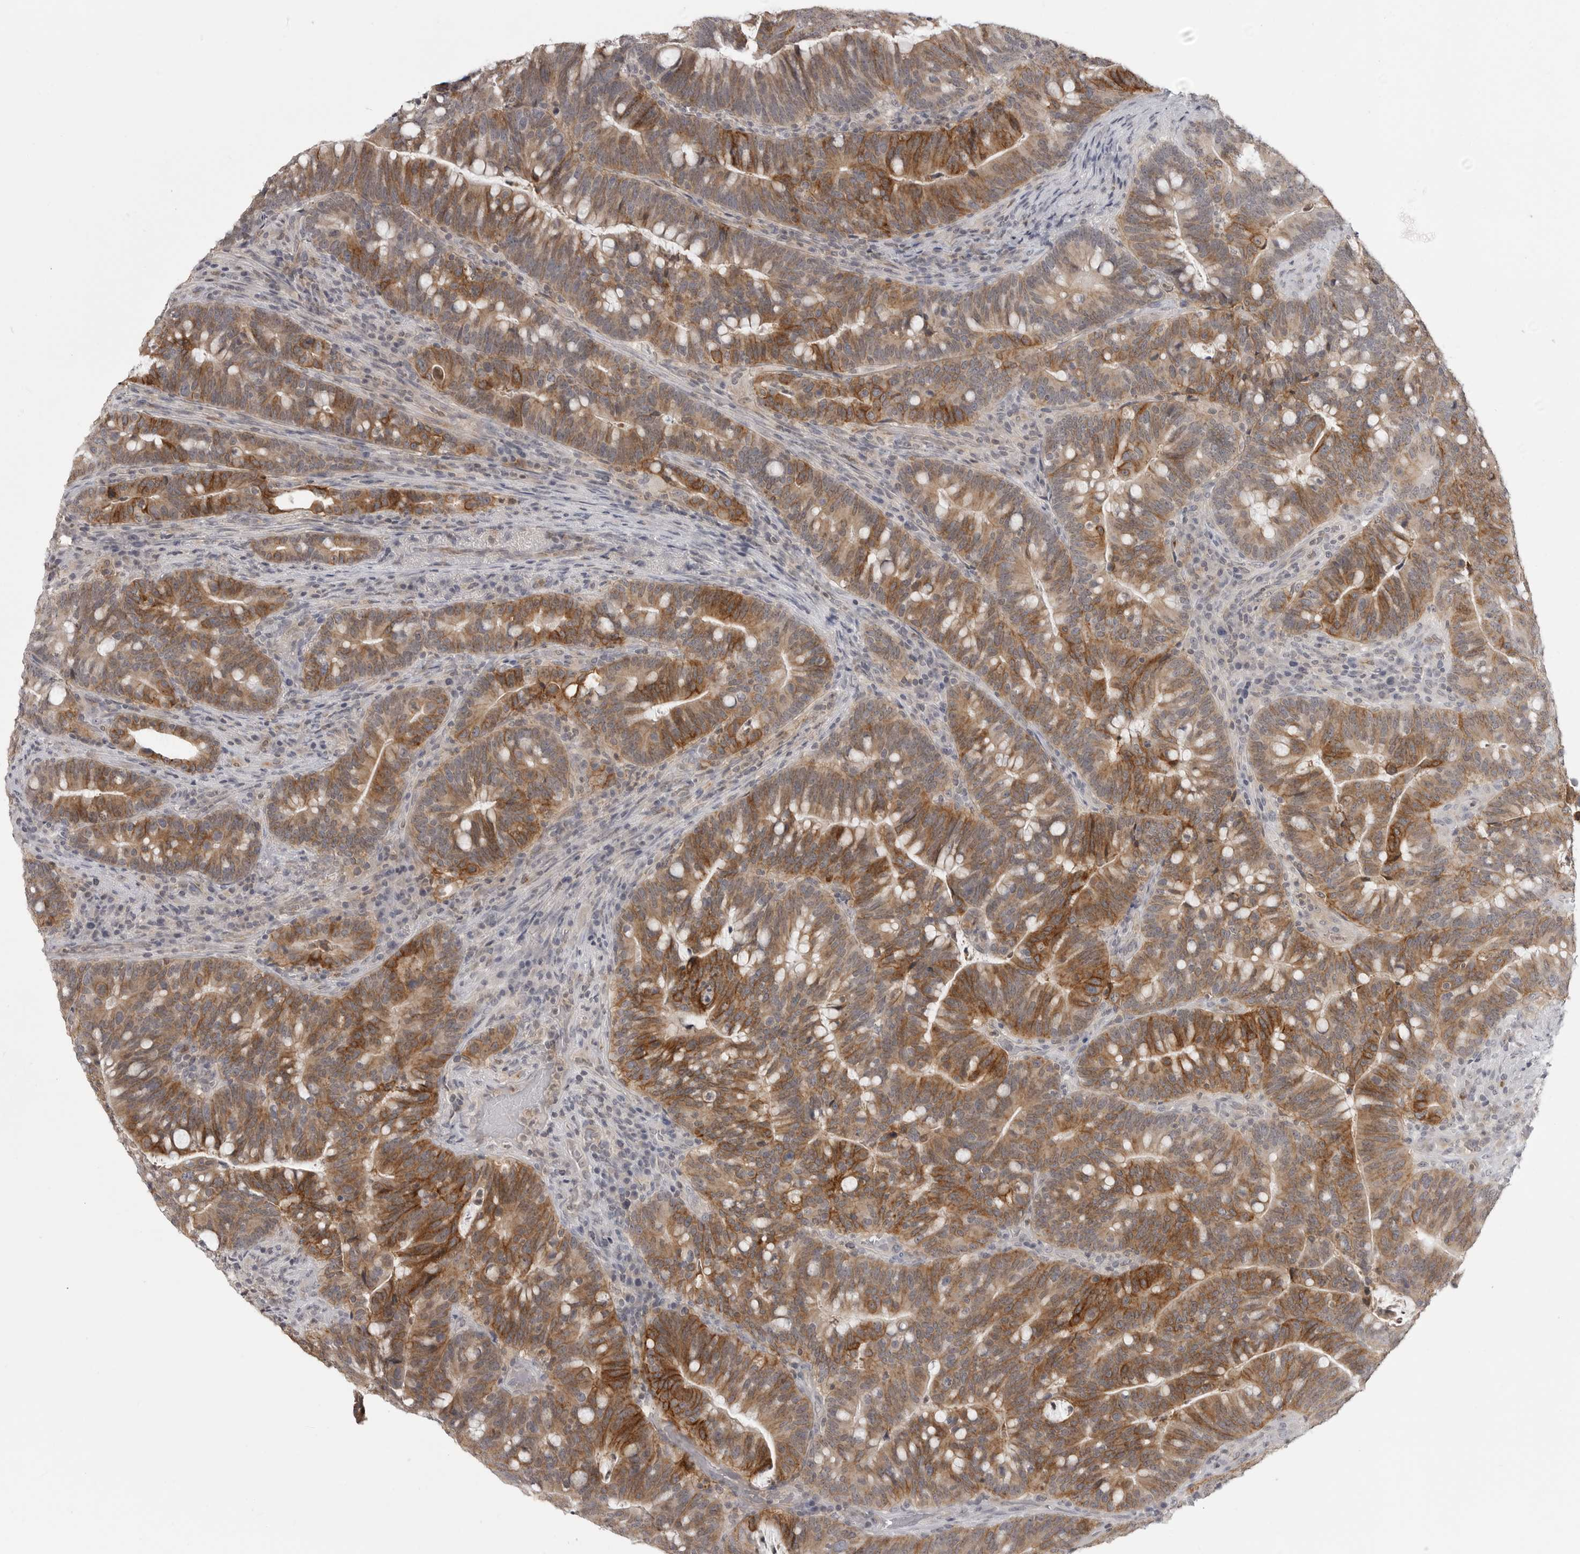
{"staining": {"intensity": "strong", "quantity": ">75%", "location": "cytoplasmic/membranous"}, "tissue": "colorectal cancer", "cell_type": "Tumor cells", "image_type": "cancer", "snomed": [{"axis": "morphology", "description": "Adenocarcinoma, NOS"}, {"axis": "topography", "description": "Colon"}], "caption": "This is an image of immunohistochemistry (IHC) staining of colorectal cancer (adenocarcinoma), which shows strong staining in the cytoplasmic/membranous of tumor cells.", "gene": "IFNGR1", "patient": {"sex": "female", "age": 66}}